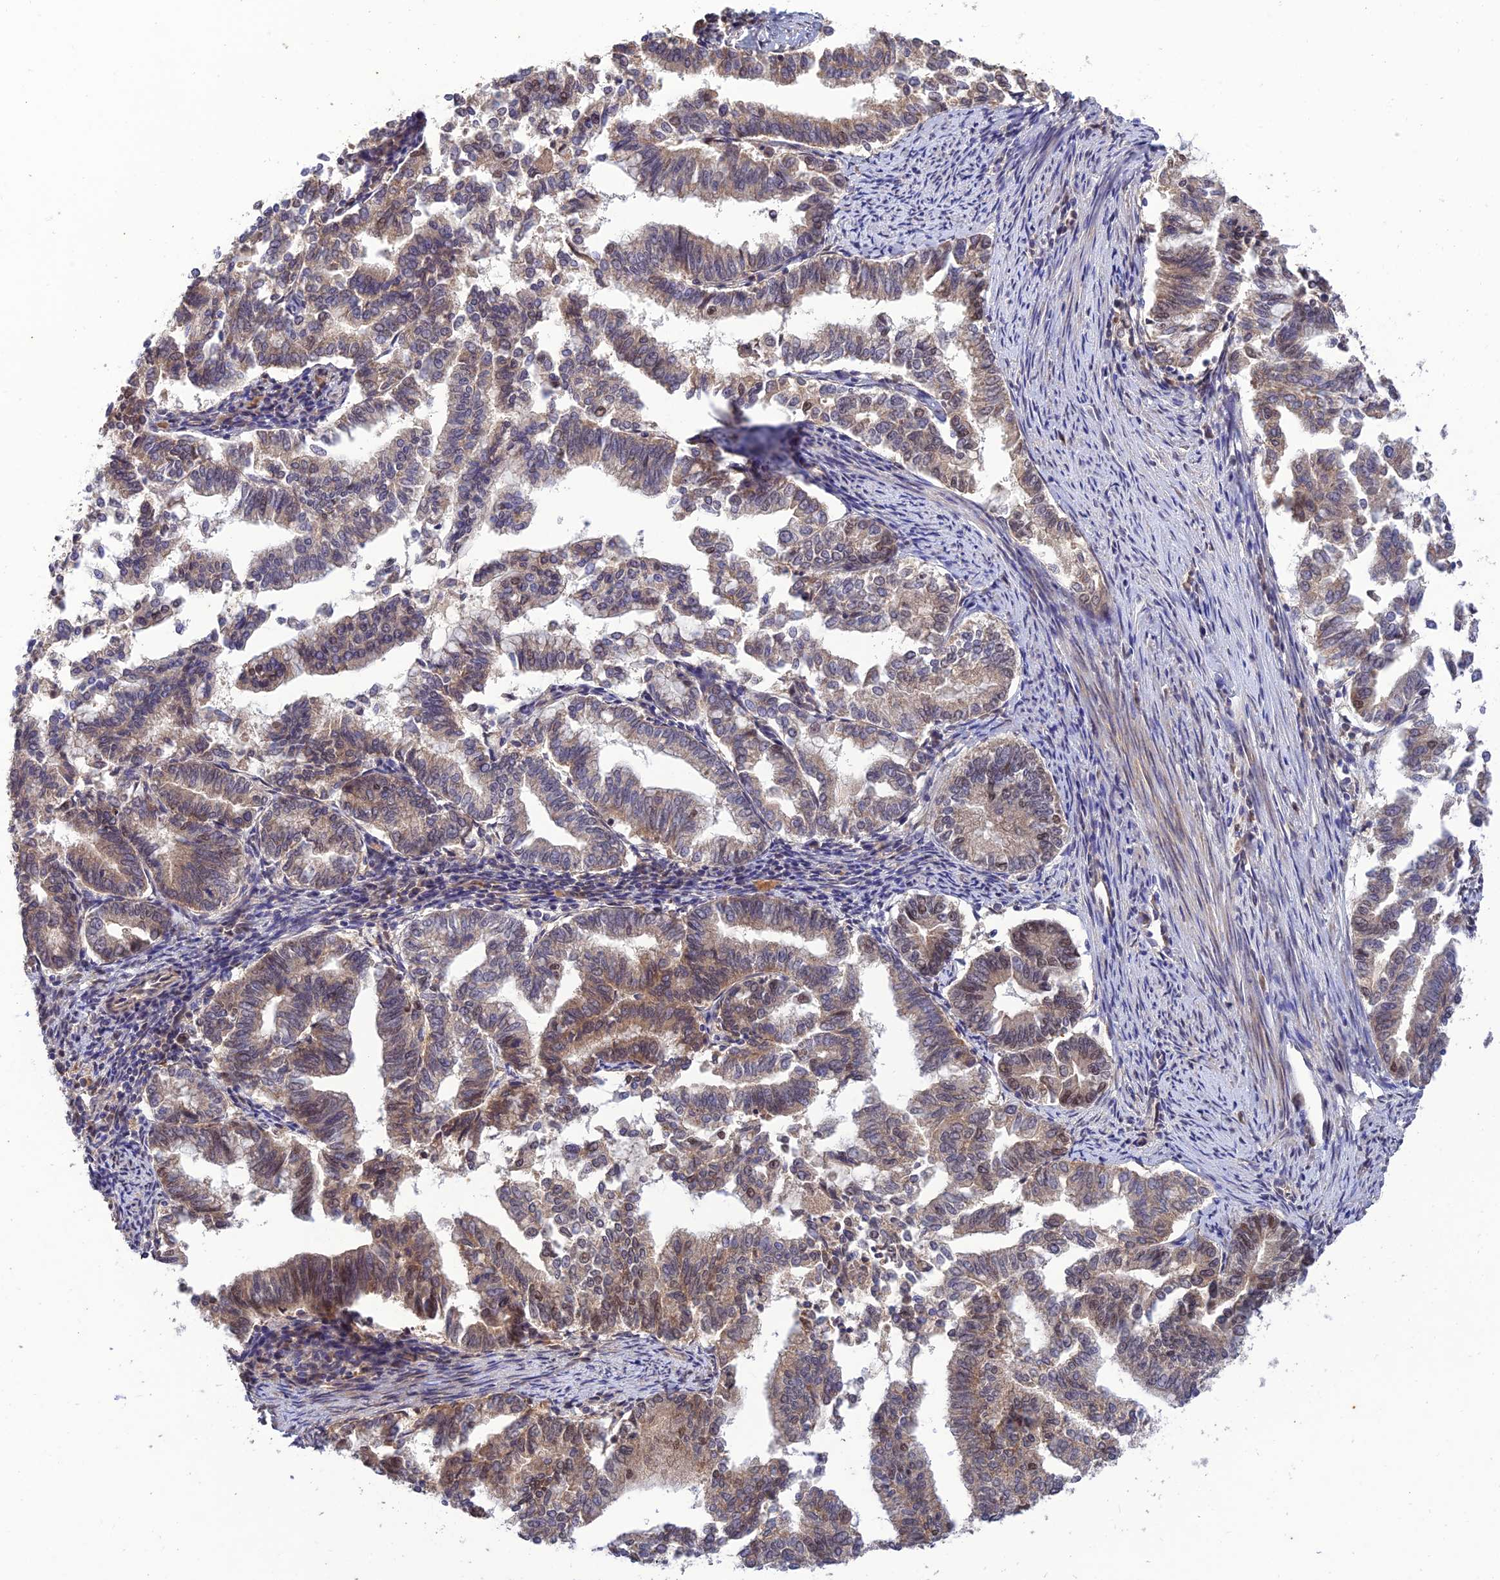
{"staining": {"intensity": "weak", "quantity": "25%-75%", "location": "cytoplasmic/membranous"}, "tissue": "endometrial cancer", "cell_type": "Tumor cells", "image_type": "cancer", "snomed": [{"axis": "morphology", "description": "Adenocarcinoma, NOS"}, {"axis": "topography", "description": "Endometrium"}], "caption": "Protein staining demonstrates weak cytoplasmic/membranous expression in about 25%-75% of tumor cells in endometrial adenocarcinoma.", "gene": "REV1", "patient": {"sex": "female", "age": 79}}